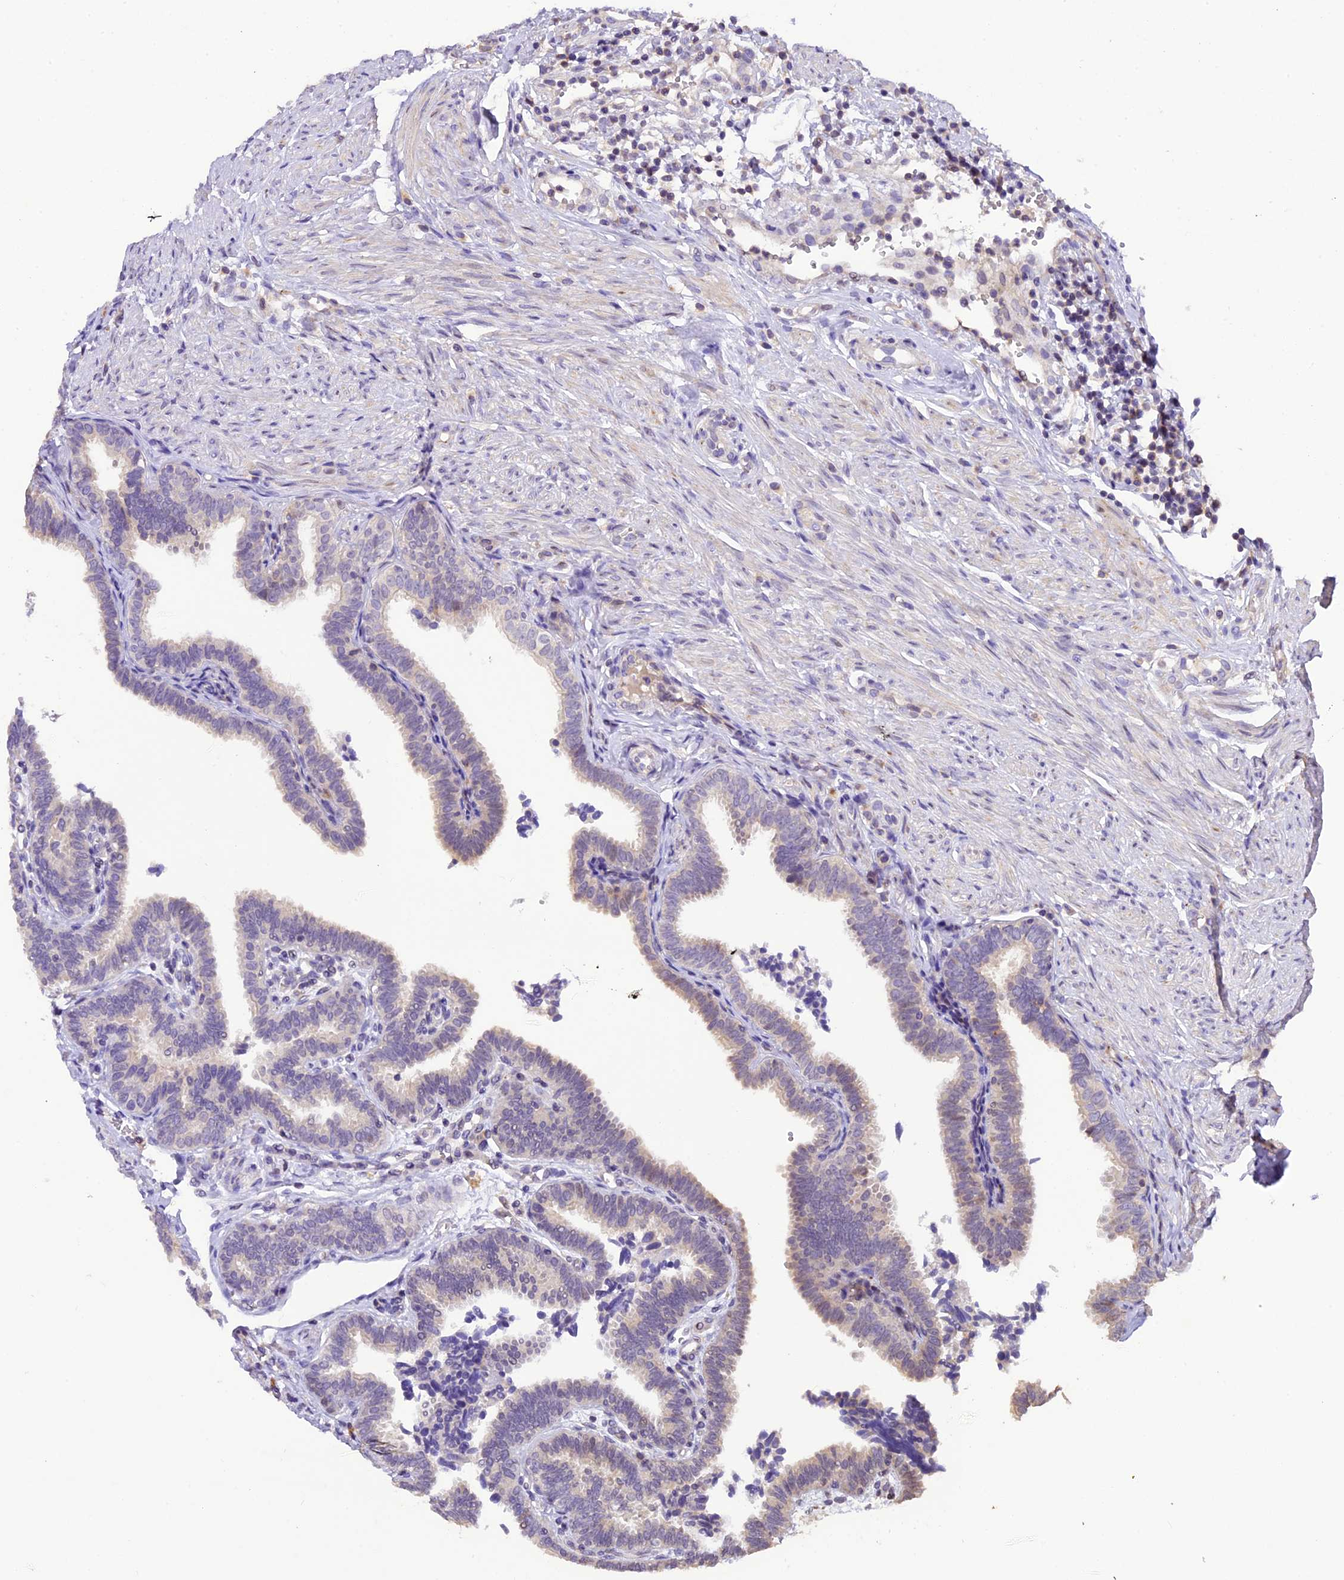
{"staining": {"intensity": "weak", "quantity": "<25%", "location": "cytoplasmic/membranous"}, "tissue": "fallopian tube", "cell_type": "Glandular cells", "image_type": "normal", "snomed": [{"axis": "morphology", "description": "Normal tissue, NOS"}, {"axis": "topography", "description": "Fallopian tube"}], "caption": "This is an IHC histopathology image of normal fallopian tube. There is no positivity in glandular cells.", "gene": "DGKH", "patient": {"sex": "female", "age": 39}}